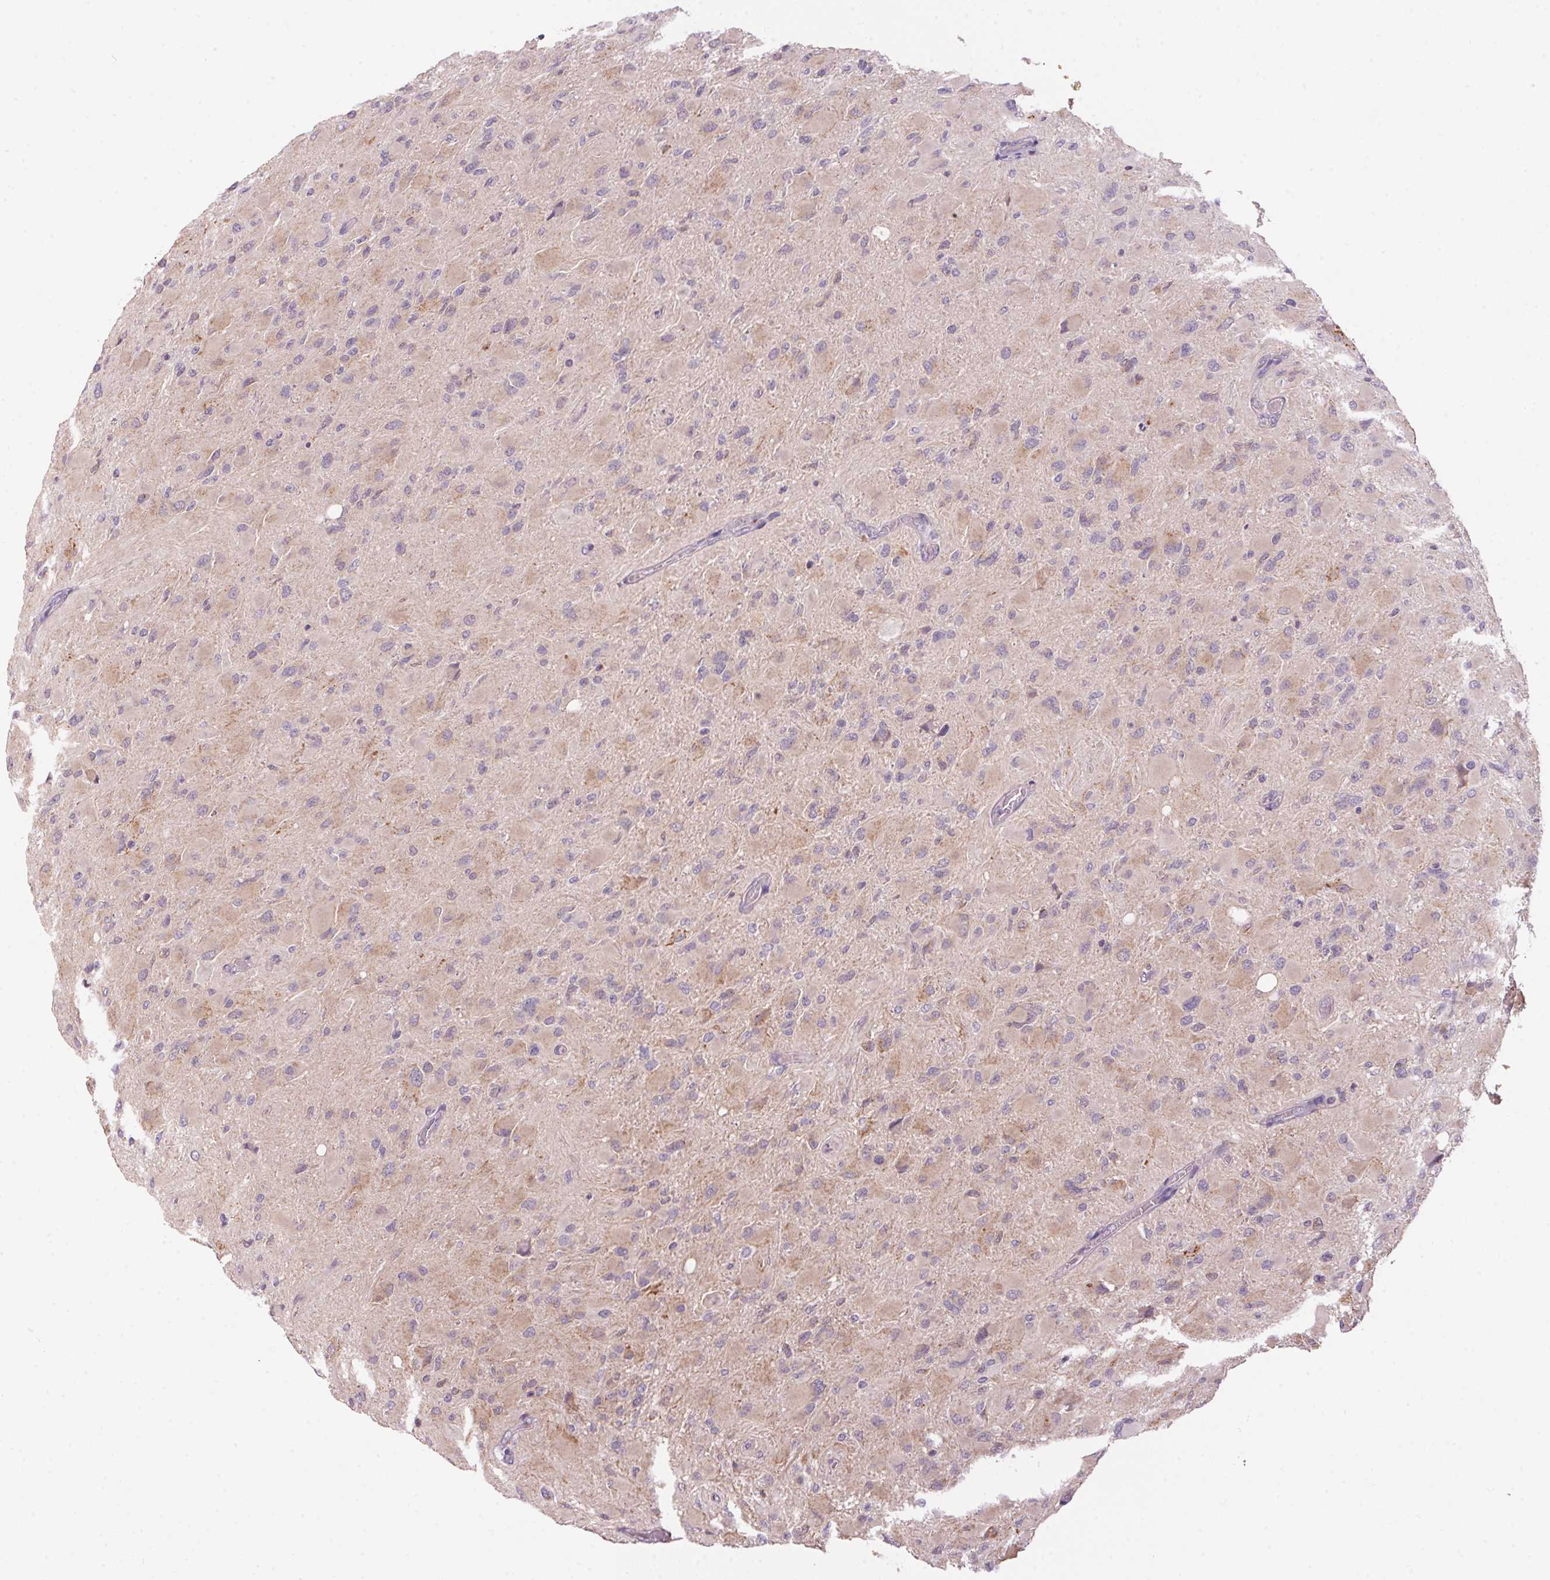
{"staining": {"intensity": "weak", "quantity": "25%-75%", "location": "cytoplasmic/membranous"}, "tissue": "glioma", "cell_type": "Tumor cells", "image_type": "cancer", "snomed": [{"axis": "morphology", "description": "Glioma, malignant, High grade"}, {"axis": "topography", "description": "Cerebral cortex"}], "caption": "Immunohistochemical staining of human glioma demonstrates low levels of weak cytoplasmic/membranous protein expression in about 25%-75% of tumor cells. Using DAB (3,3'-diaminobenzidine) (brown) and hematoxylin (blue) stains, captured at high magnification using brightfield microscopy.", "gene": "ADH5", "patient": {"sex": "female", "age": 36}}